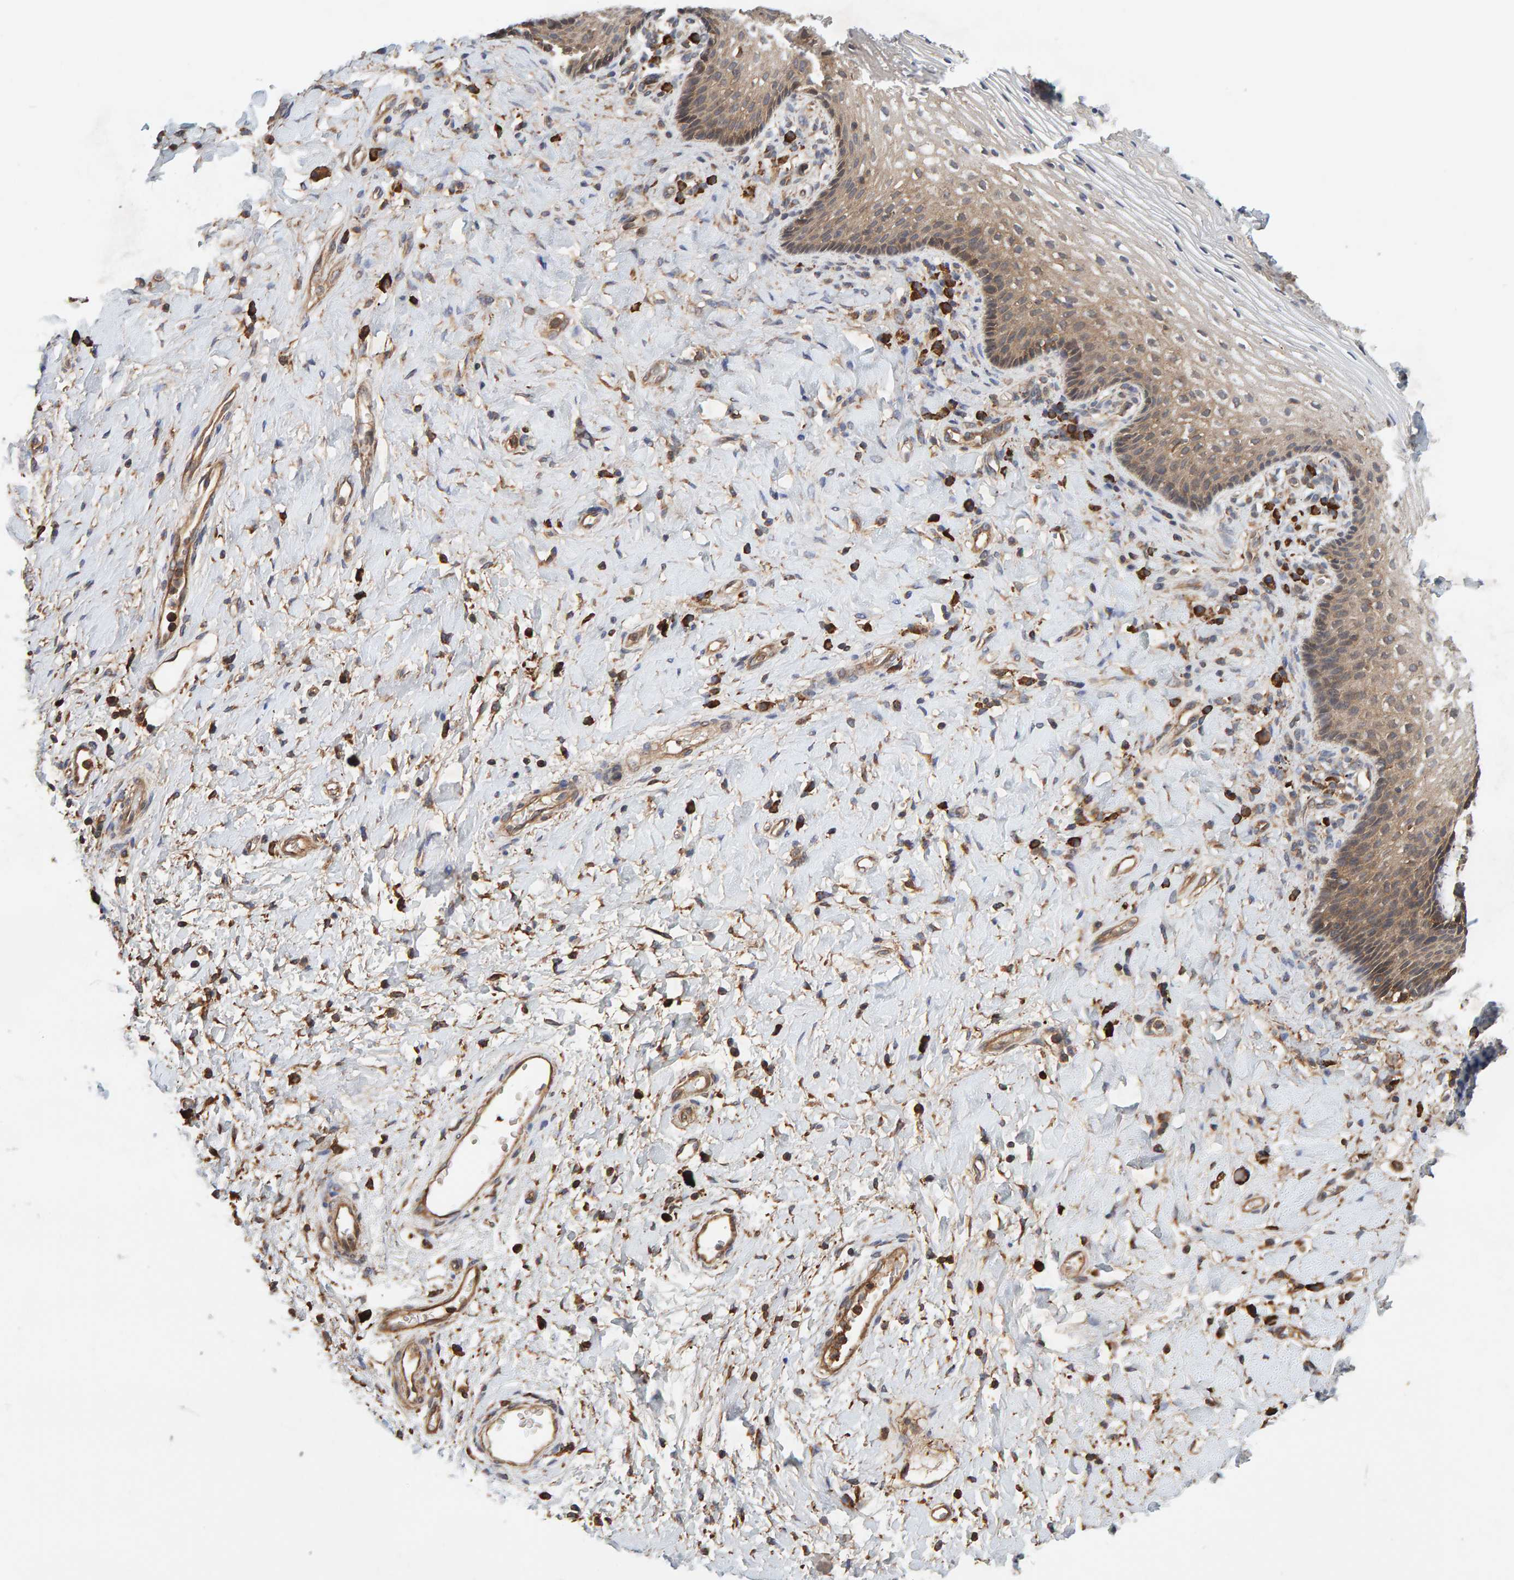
{"staining": {"intensity": "moderate", "quantity": "25%-75%", "location": "cytoplasmic/membranous"}, "tissue": "vagina", "cell_type": "Squamous epithelial cells", "image_type": "normal", "snomed": [{"axis": "morphology", "description": "Normal tissue, NOS"}, {"axis": "topography", "description": "Vagina"}], "caption": "An image showing moderate cytoplasmic/membranous expression in approximately 25%-75% of squamous epithelial cells in benign vagina, as visualized by brown immunohistochemical staining.", "gene": "PLA2G3", "patient": {"sex": "female", "age": 60}}